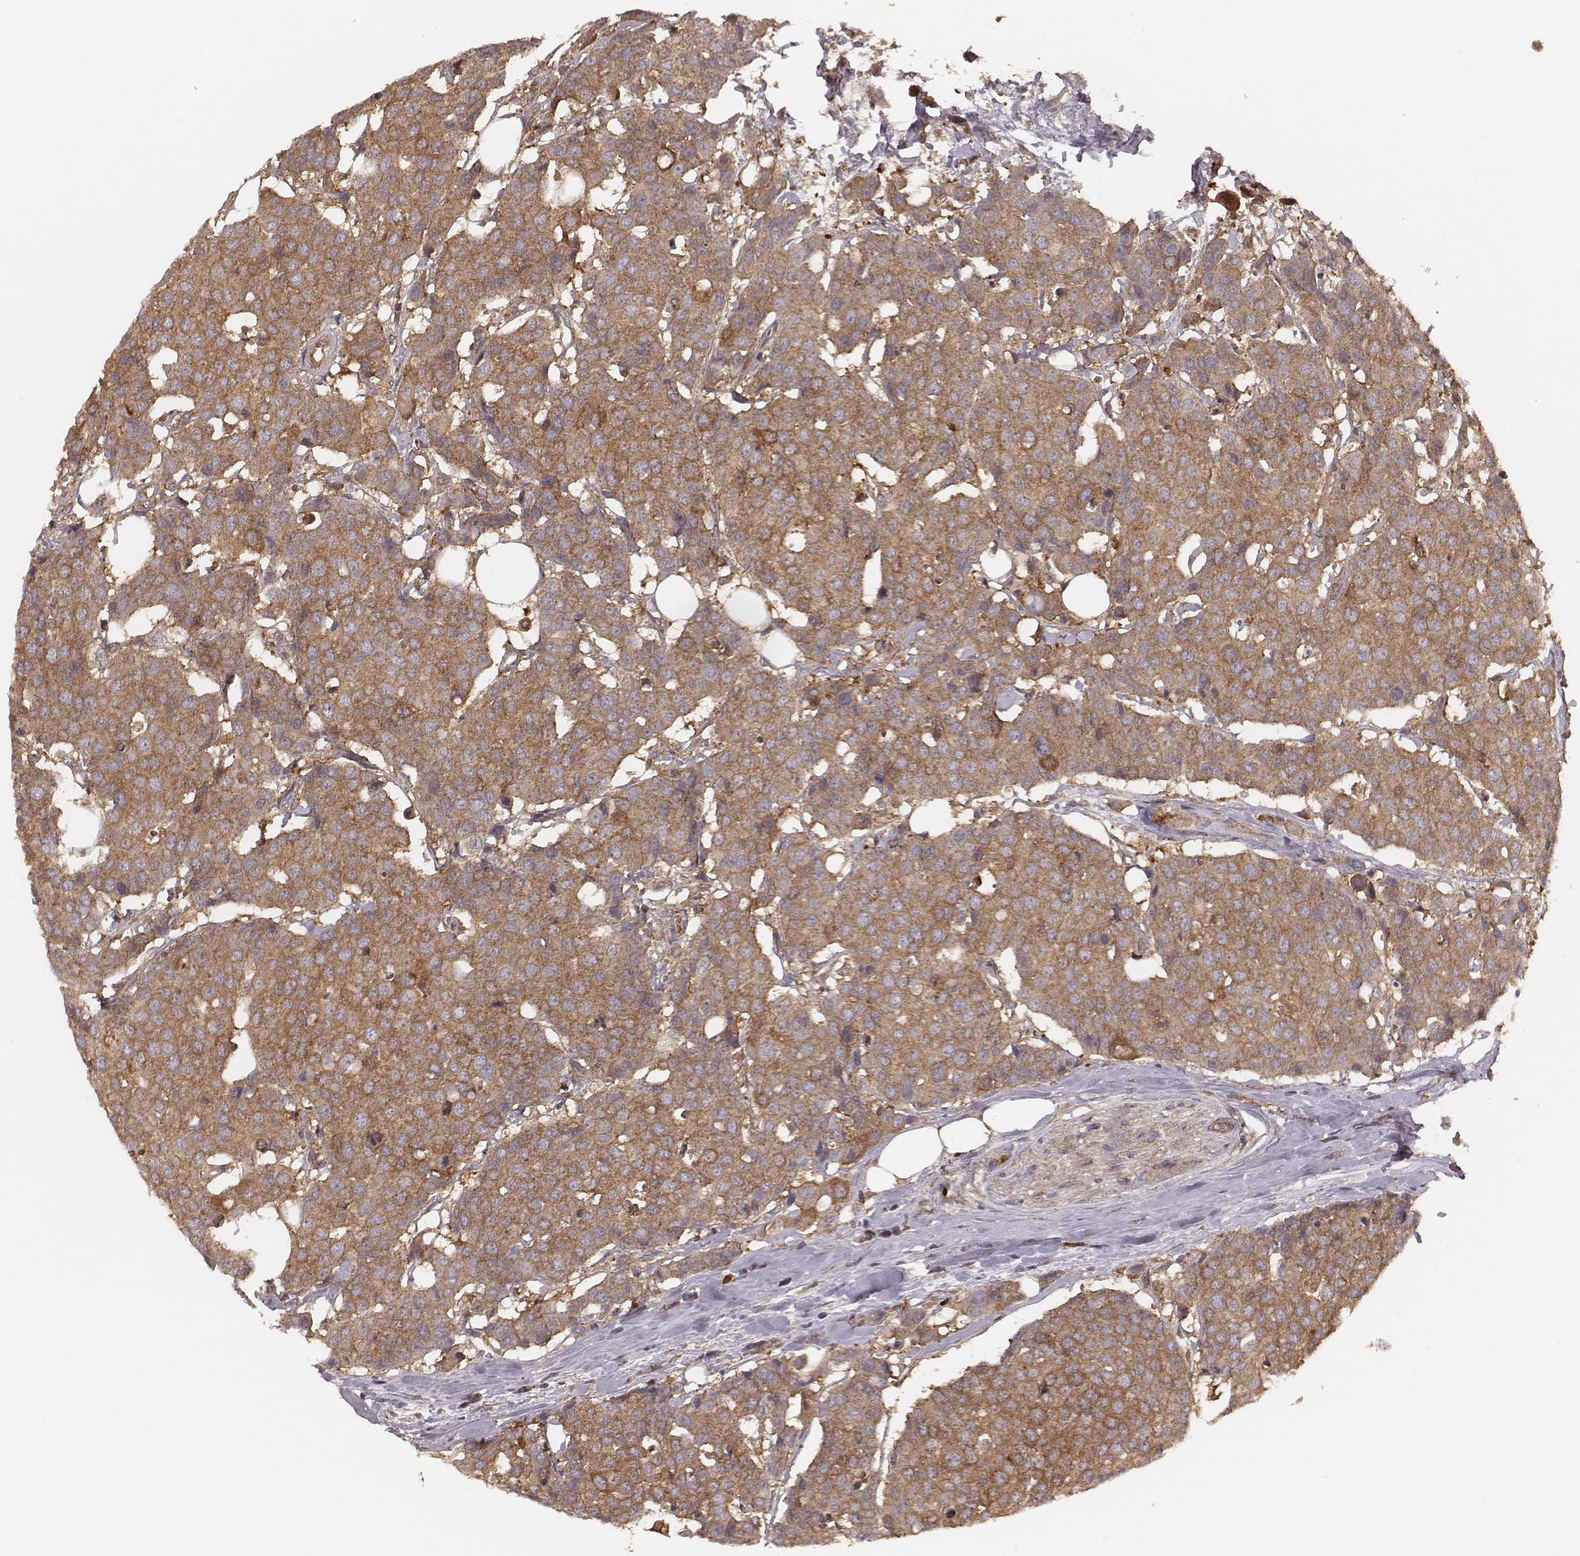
{"staining": {"intensity": "moderate", "quantity": ">75%", "location": "cytoplasmic/membranous"}, "tissue": "carcinoid", "cell_type": "Tumor cells", "image_type": "cancer", "snomed": [{"axis": "morphology", "description": "Carcinoid, malignant, NOS"}, {"axis": "topography", "description": "Colon"}], "caption": "An image of carcinoid stained for a protein demonstrates moderate cytoplasmic/membranous brown staining in tumor cells.", "gene": "CARS1", "patient": {"sex": "male", "age": 81}}